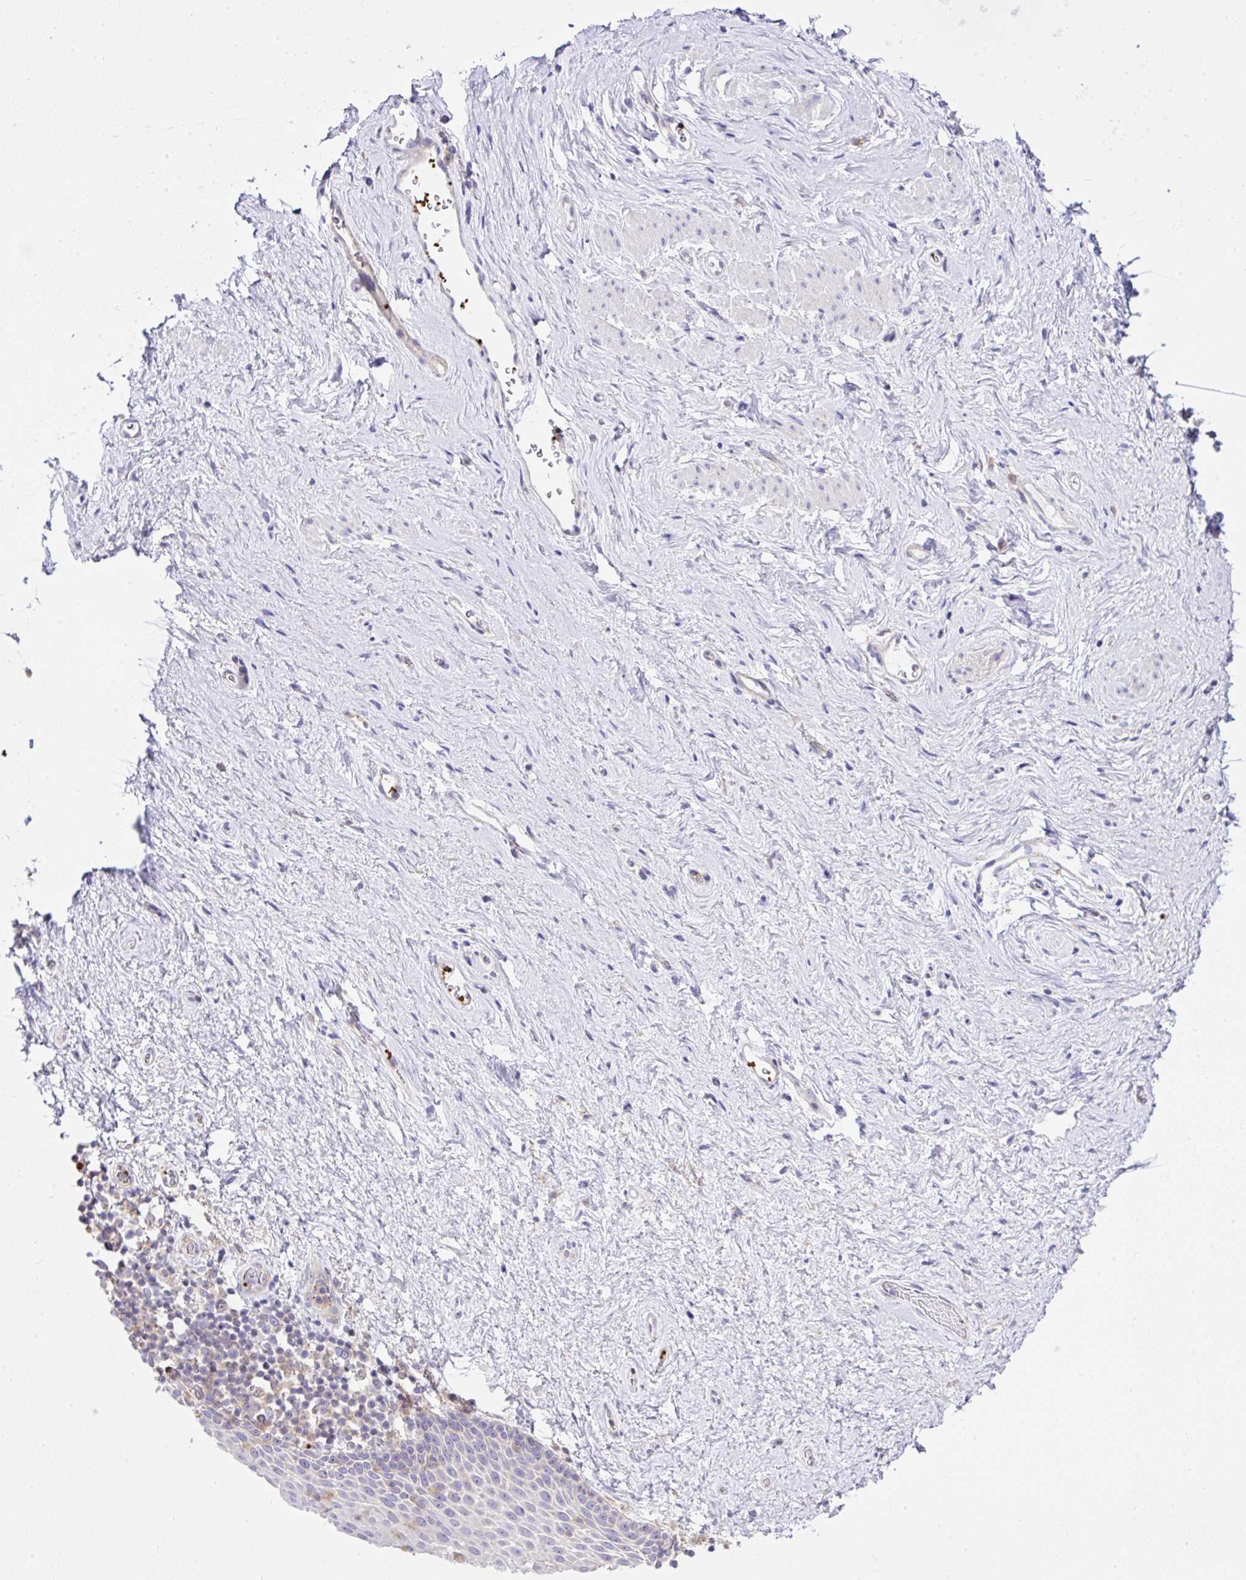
{"staining": {"intensity": "negative", "quantity": "none", "location": "none"}, "tissue": "vagina", "cell_type": "Squamous epithelial cells", "image_type": "normal", "snomed": [{"axis": "morphology", "description": "Normal tissue, NOS"}, {"axis": "topography", "description": "Vagina"}], "caption": "DAB (3,3'-diaminobenzidine) immunohistochemical staining of benign human vagina exhibits no significant expression in squamous epithelial cells.", "gene": "CCDC142", "patient": {"sex": "female", "age": 61}}